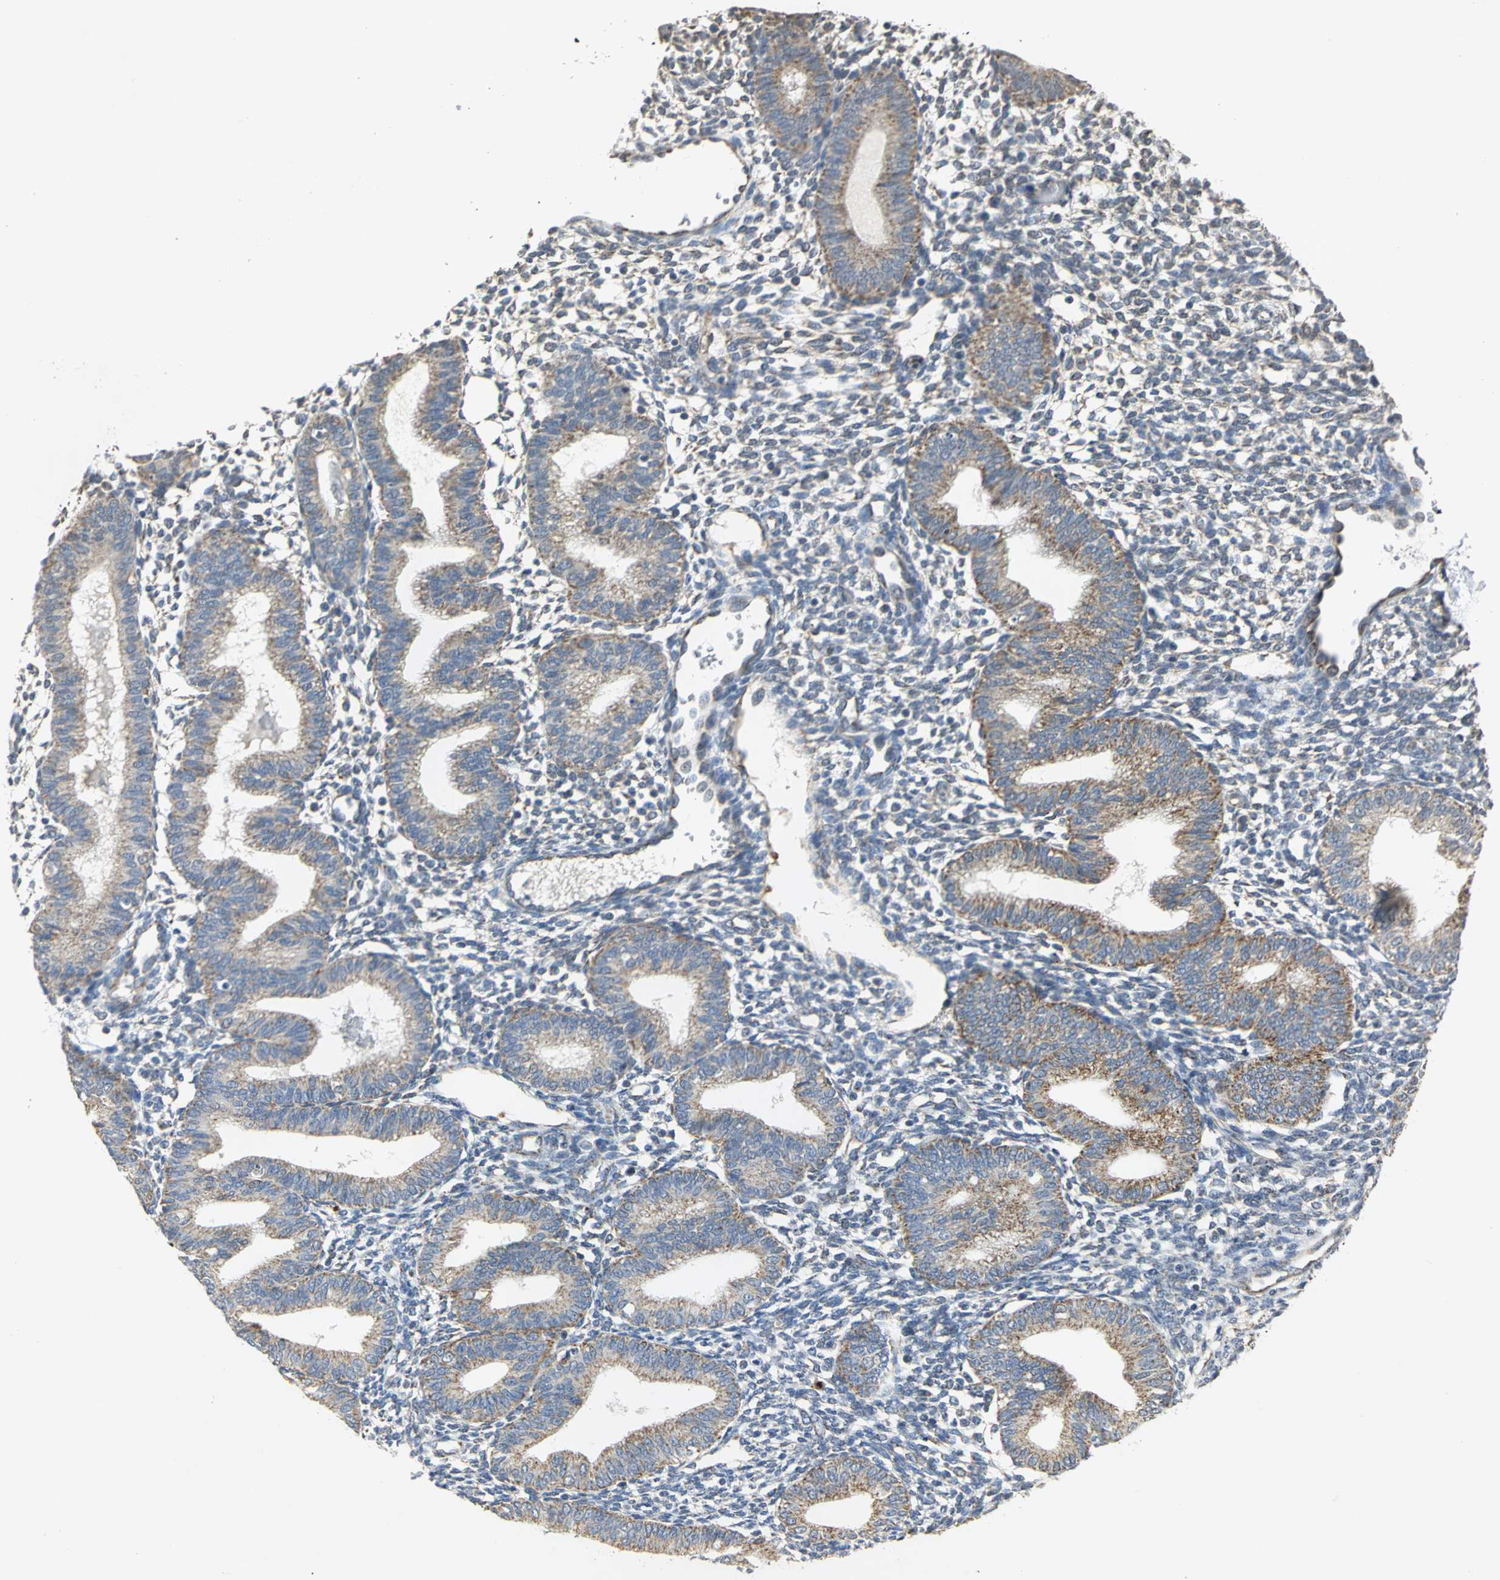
{"staining": {"intensity": "weak", "quantity": "25%-75%", "location": "cytoplasmic/membranous"}, "tissue": "endometrium", "cell_type": "Cells in endometrial stroma", "image_type": "normal", "snomed": [{"axis": "morphology", "description": "Normal tissue, NOS"}, {"axis": "topography", "description": "Endometrium"}], "caption": "Cells in endometrial stroma exhibit low levels of weak cytoplasmic/membranous positivity in approximately 25%-75% of cells in unremarkable endometrium.", "gene": "NDUFB5", "patient": {"sex": "female", "age": 61}}